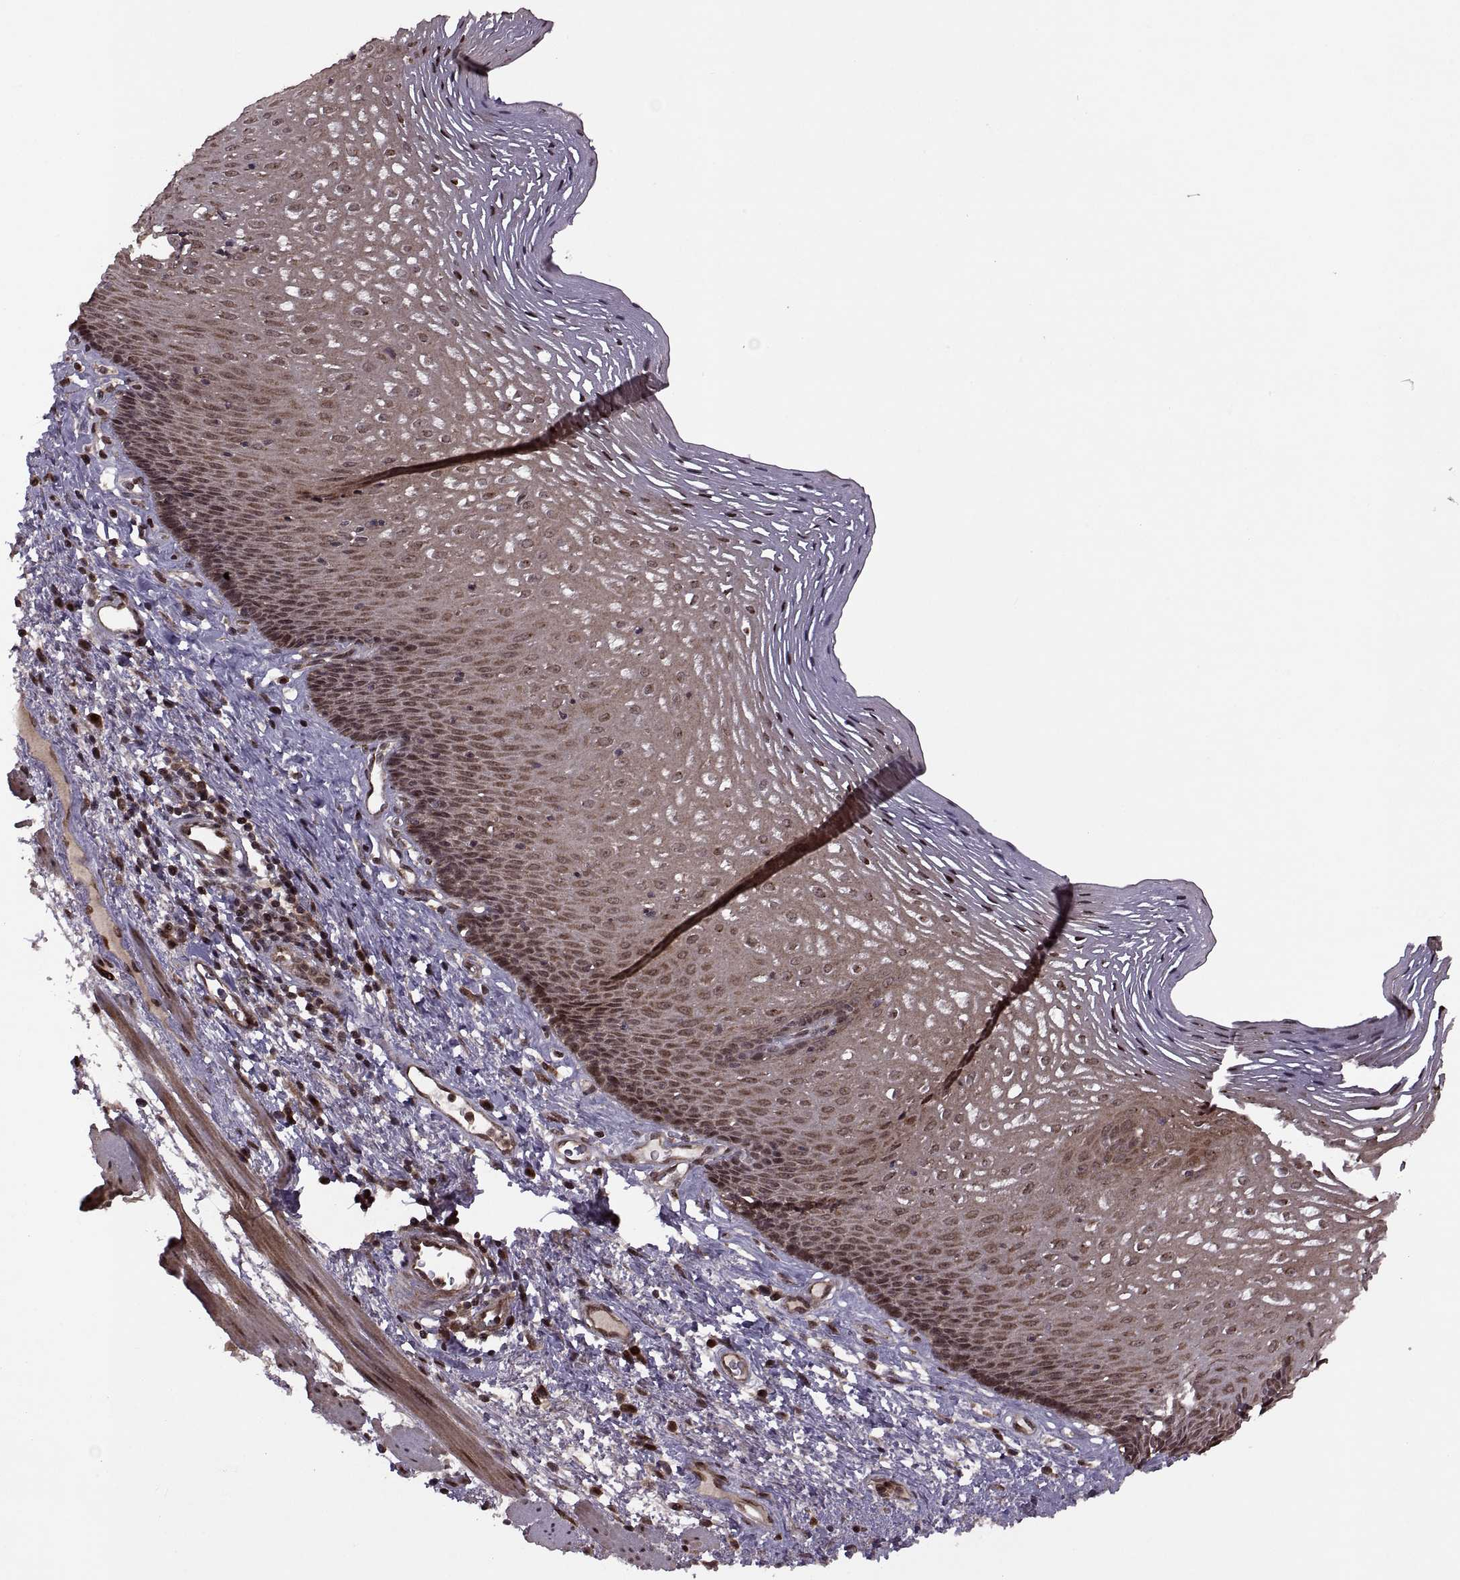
{"staining": {"intensity": "moderate", "quantity": ">75%", "location": "cytoplasmic/membranous,nuclear"}, "tissue": "esophagus", "cell_type": "Squamous epithelial cells", "image_type": "normal", "snomed": [{"axis": "morphology", "description": "Normal tissue, NOS"}, {"axis": "topography", "description": "Esophagus"}], "caption": "Immunohistochemistry histopathology image of benign esophagus stained for a protein (brown), which displays medium levels of moderate cytoplasmic/membranous,nuclear positivity in approximately >75% of squamous epithelial cells.", "gene": "PTOV1", "patient": {"sex": "male", "age": 76}}